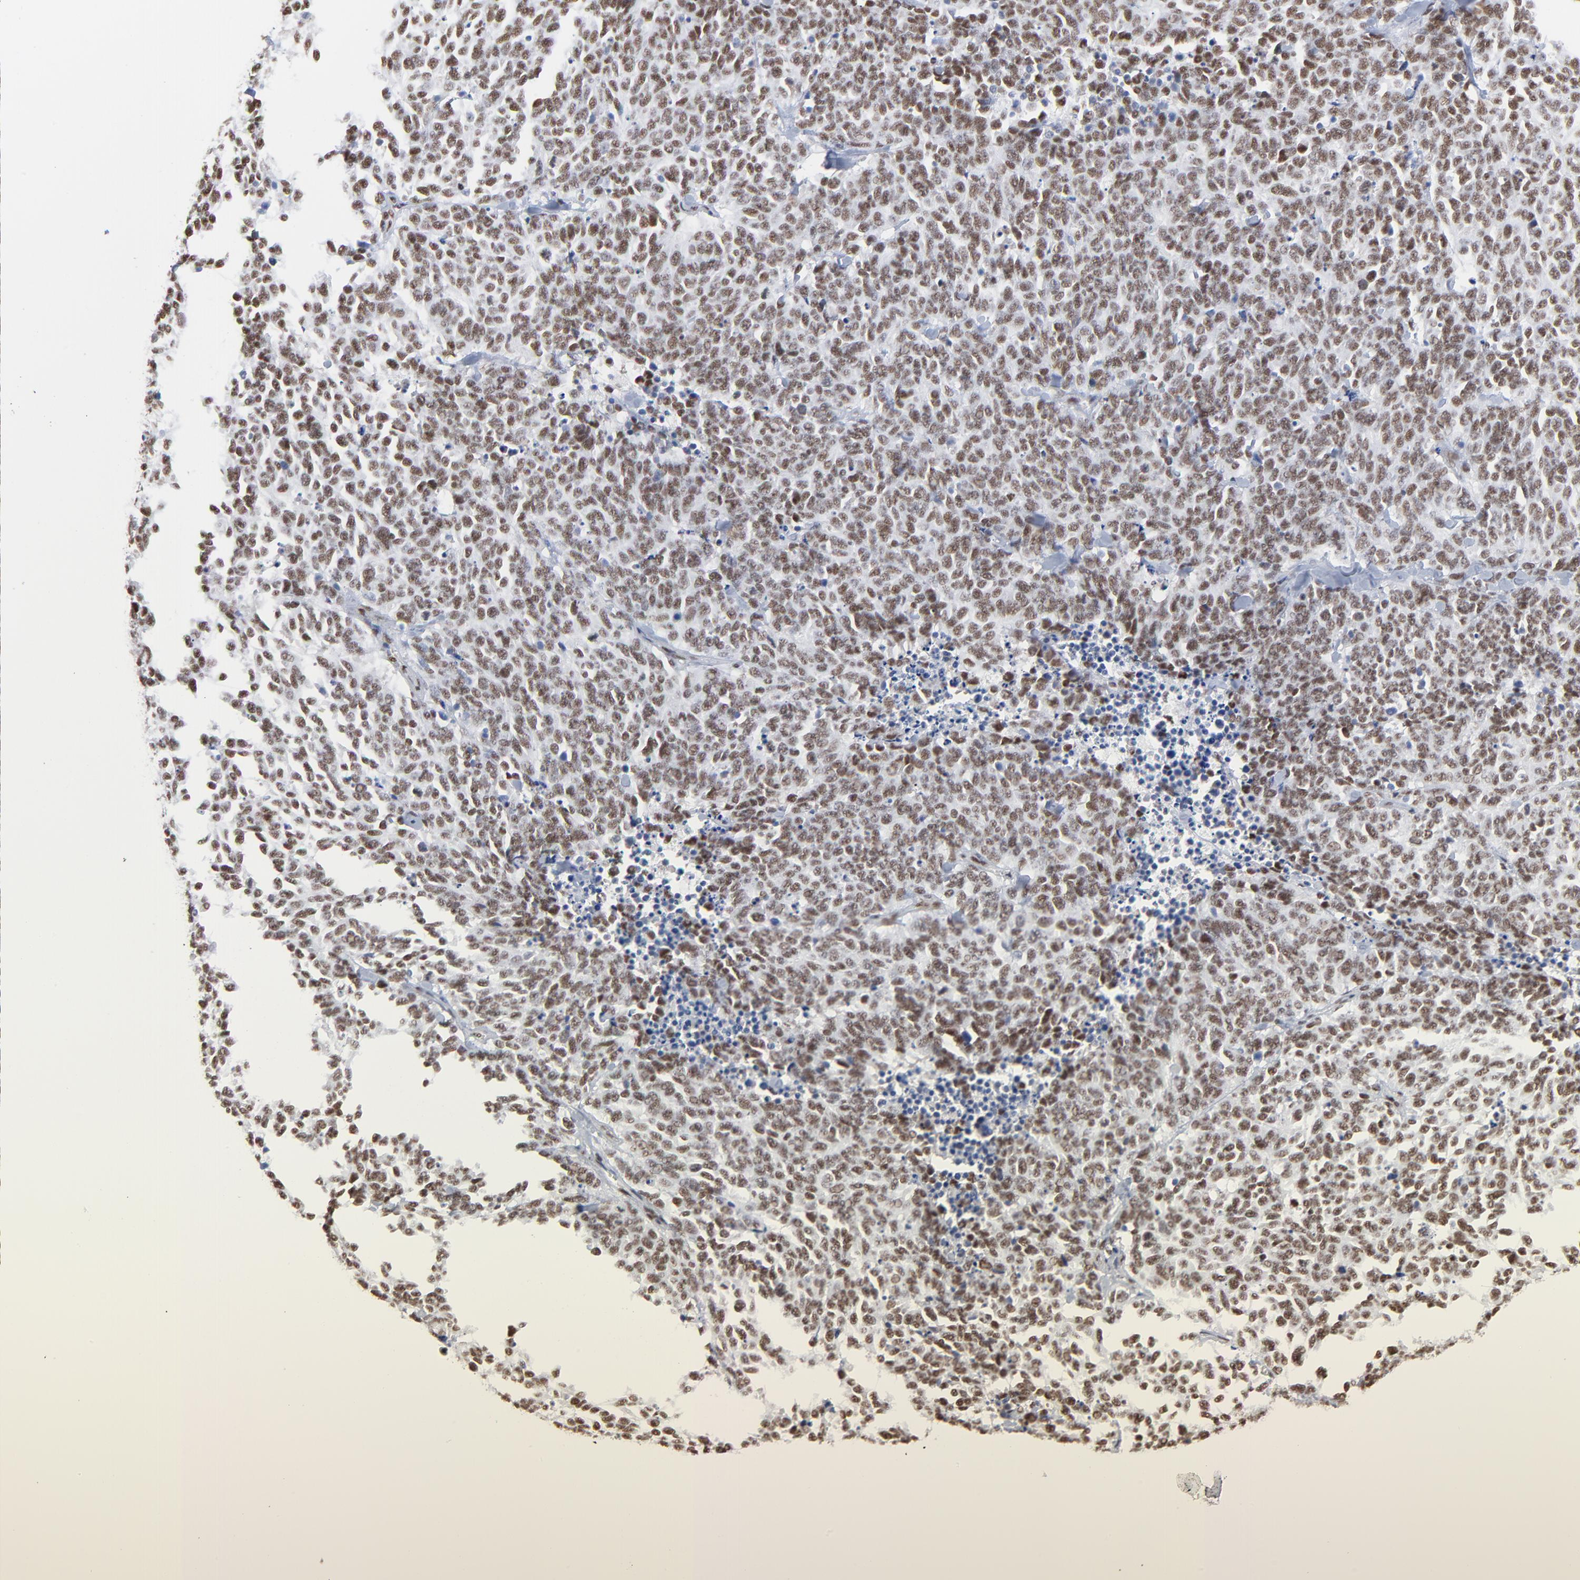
{"staining": {"intensity": "strong", "quantity": ">75%", "location": "nuclear"}, "tissue": "lung cancer", "cell_type": "Tumor cells", "image_type": "cancer", "snomed": [{"axis": "morphology", "description": "Neoplasm, malignant, NOS"}, {"axis": "topography", "description": "Lung"}], "caption": "Tumor cells display high levels of strong nuclear positivity in about >75% of cells in human lung cancer.", "gene": "CREB1", "patient": {"sex": "female", "age": 58}}